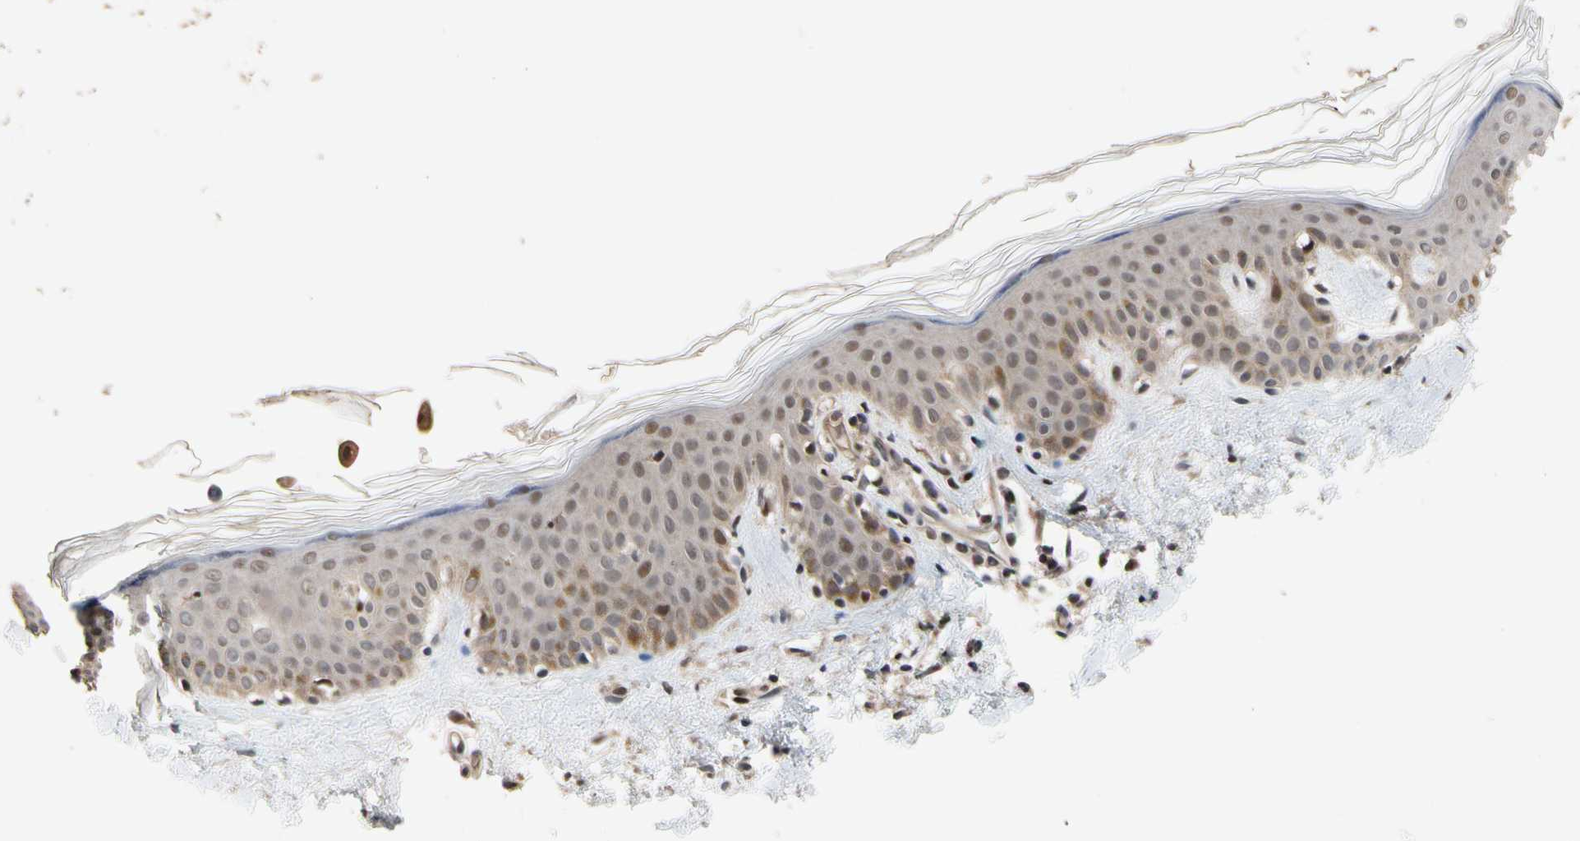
{"staining": {"intensity": "moderate", "quantity": ">75%", "location": "cytoplasmic/membranous"}, "tissue": "skin", "cell_type": "Fibroblasts", "image_type": "normal", "snomed": [{"axis": "morphology", "description": "Normal tissue, NOS"}, {"axis": "topography", "description": "Skin"}], "caption": "This is an image of immunohistochemistry staining of normal skin, which shows moderate staining in the cytoplasmic/membranous of fibroblasts.", "gene": "CYTIP", "patient": {"sex": "male", "age": 67}}